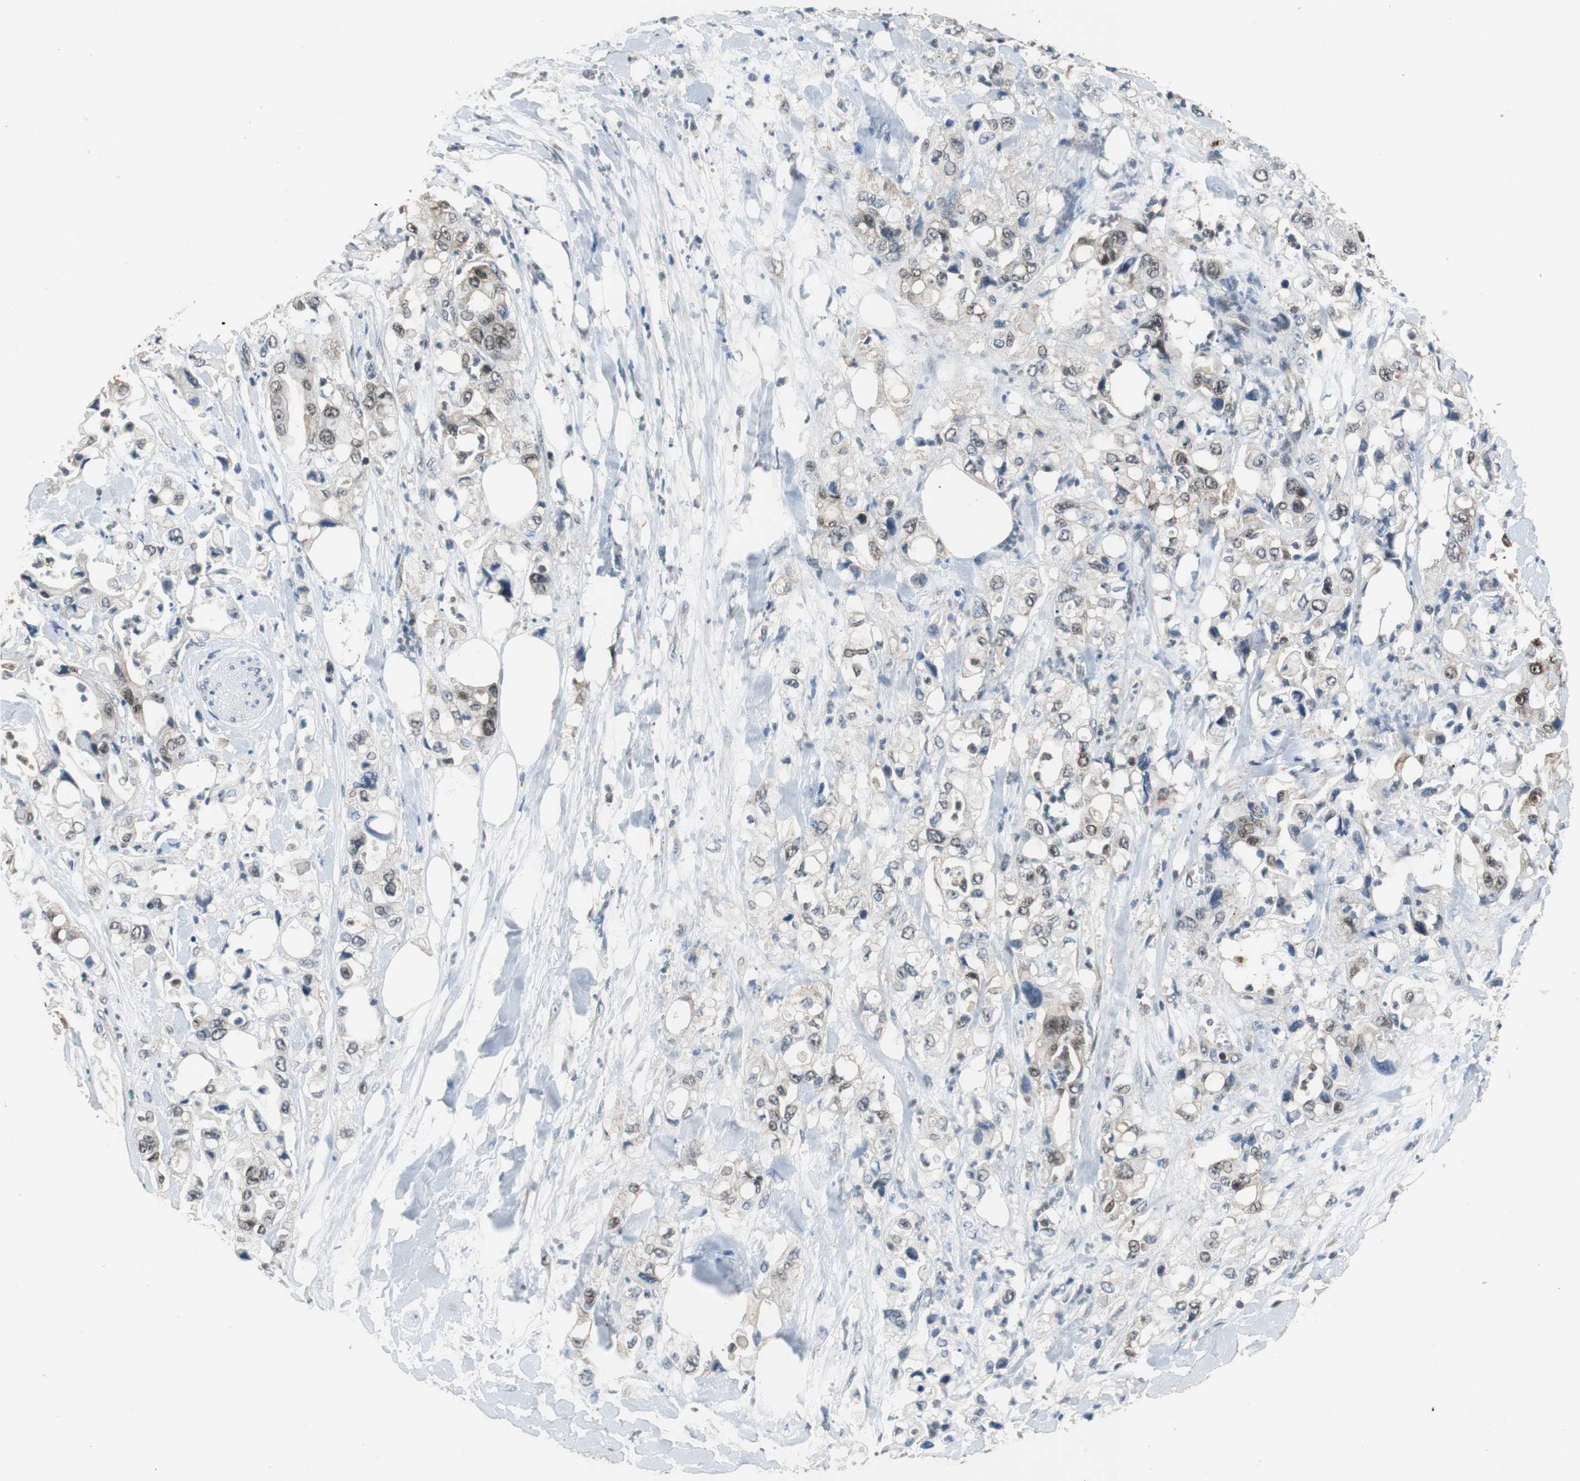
{"staining": {"intensity": "negative", "quantity": "none", "location": "none"}, "tissue": "pancreatic cancer", "cell_type": "Tumor cells", "image_type": "cancer", "snomed": [{"axis": "morphology", "description": "Adenocarcinoma, NOS"}, {"axis": "topography", "description": "Pancreas"}], "caption": "Pancreatic adenocarcinoma was stained to show a protein in brown. There is no significant positivity in tumor cells.", "gene": "GSDMD", "patient": {"sex": "male", "age": 70}}